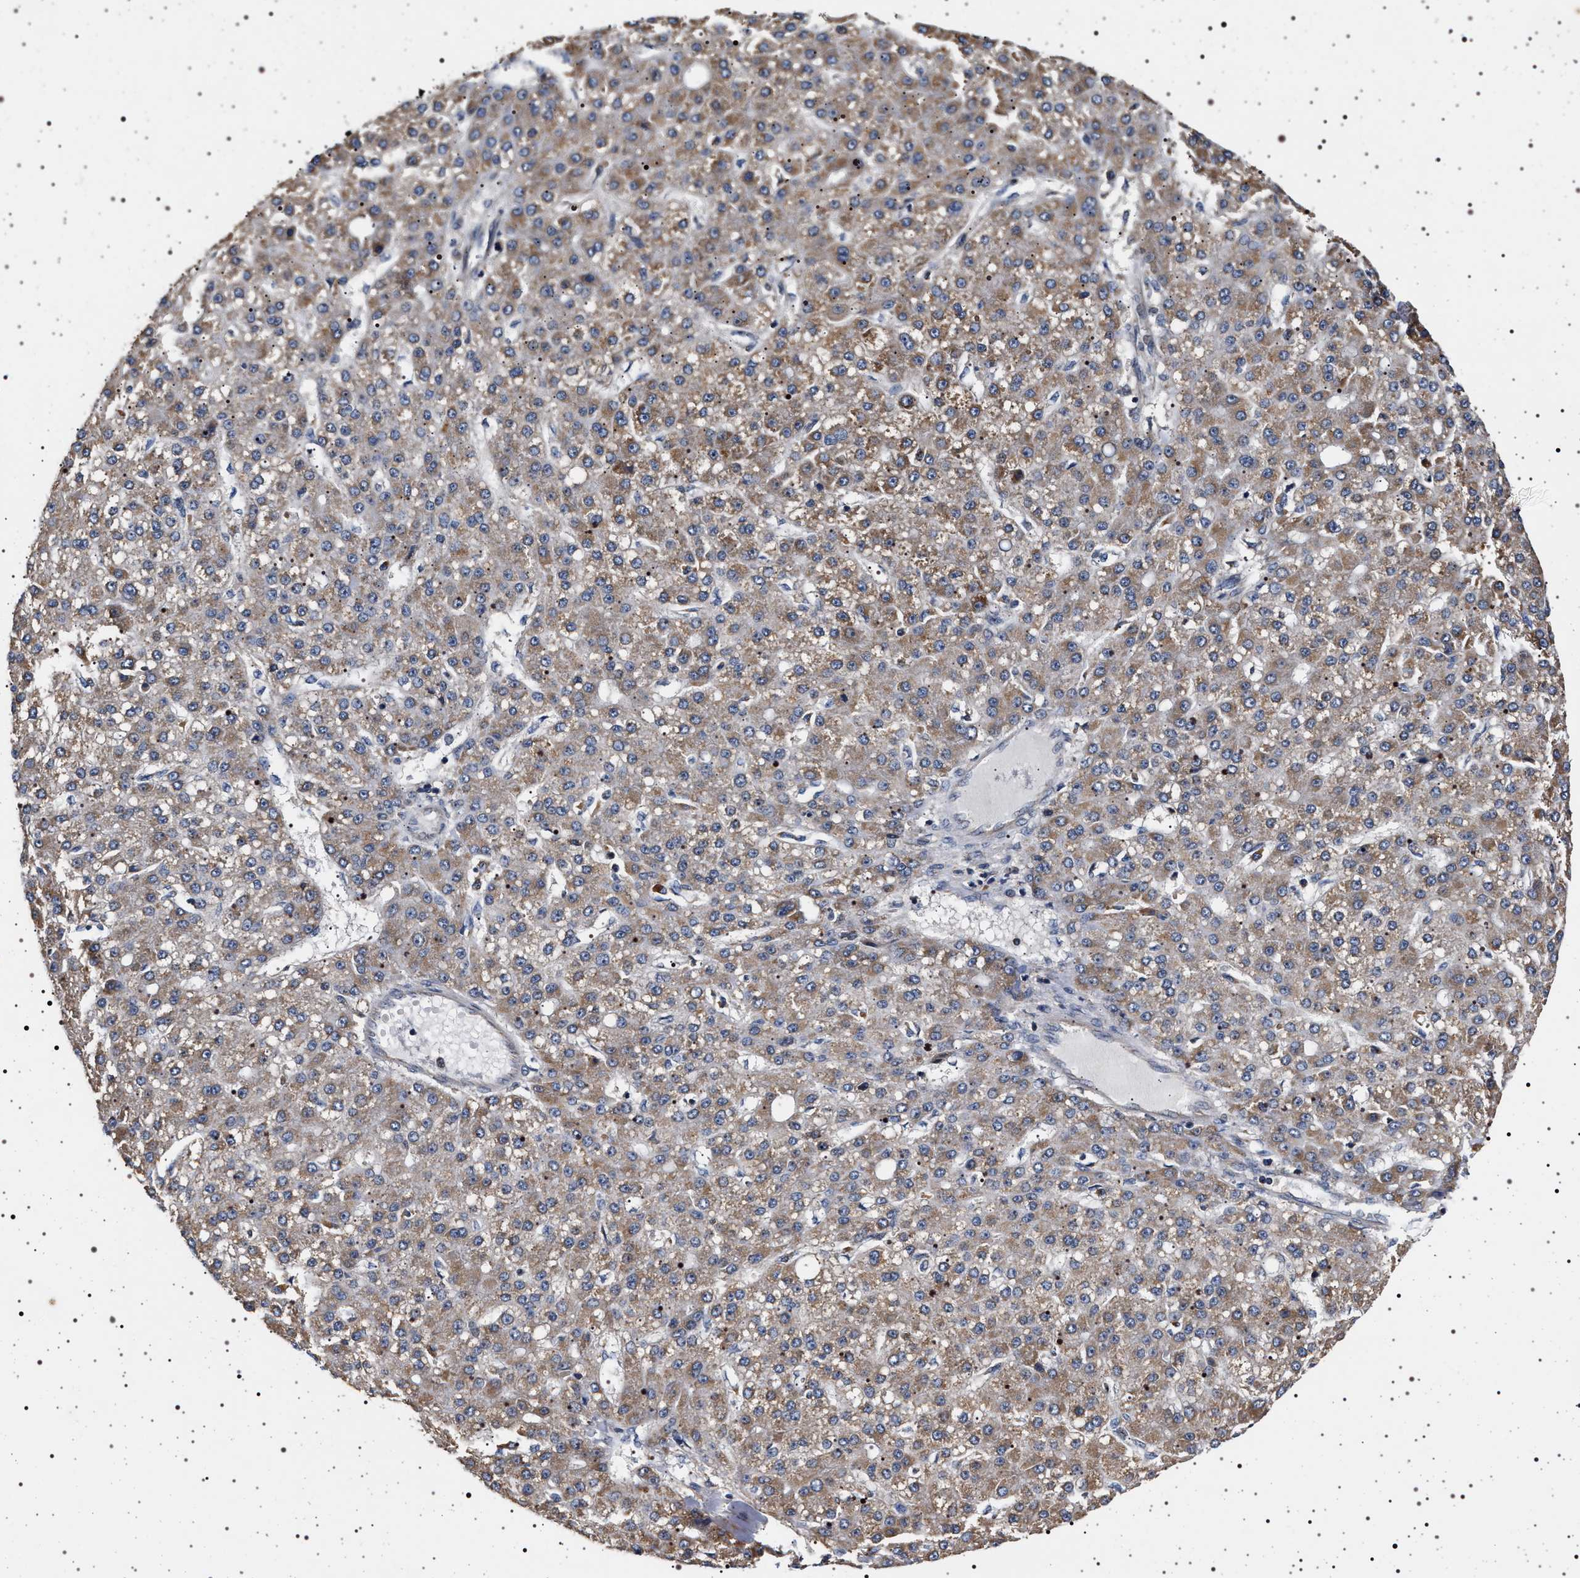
{"staining": {"intensity": "weak", "quantity": ">75%", "location": "cytoplasmic/membranous"}, "tissue": "liver cancer", "cell_type": "Tumor cells", "image_type": "cancer", "snomed": [{"axis": "morphology", "description": "Carcinoma, Hepatocellular, NOS"}, {"axis": "topography", "description": "Liver"}], "caption": "Liver cancer stained with a brown dye shows weak cytoplasmic/membranous positive expression in approximately >75% of tumor cells.", "gene": "DCBLD2", "patient": {"sex": "male", "age": 67}}